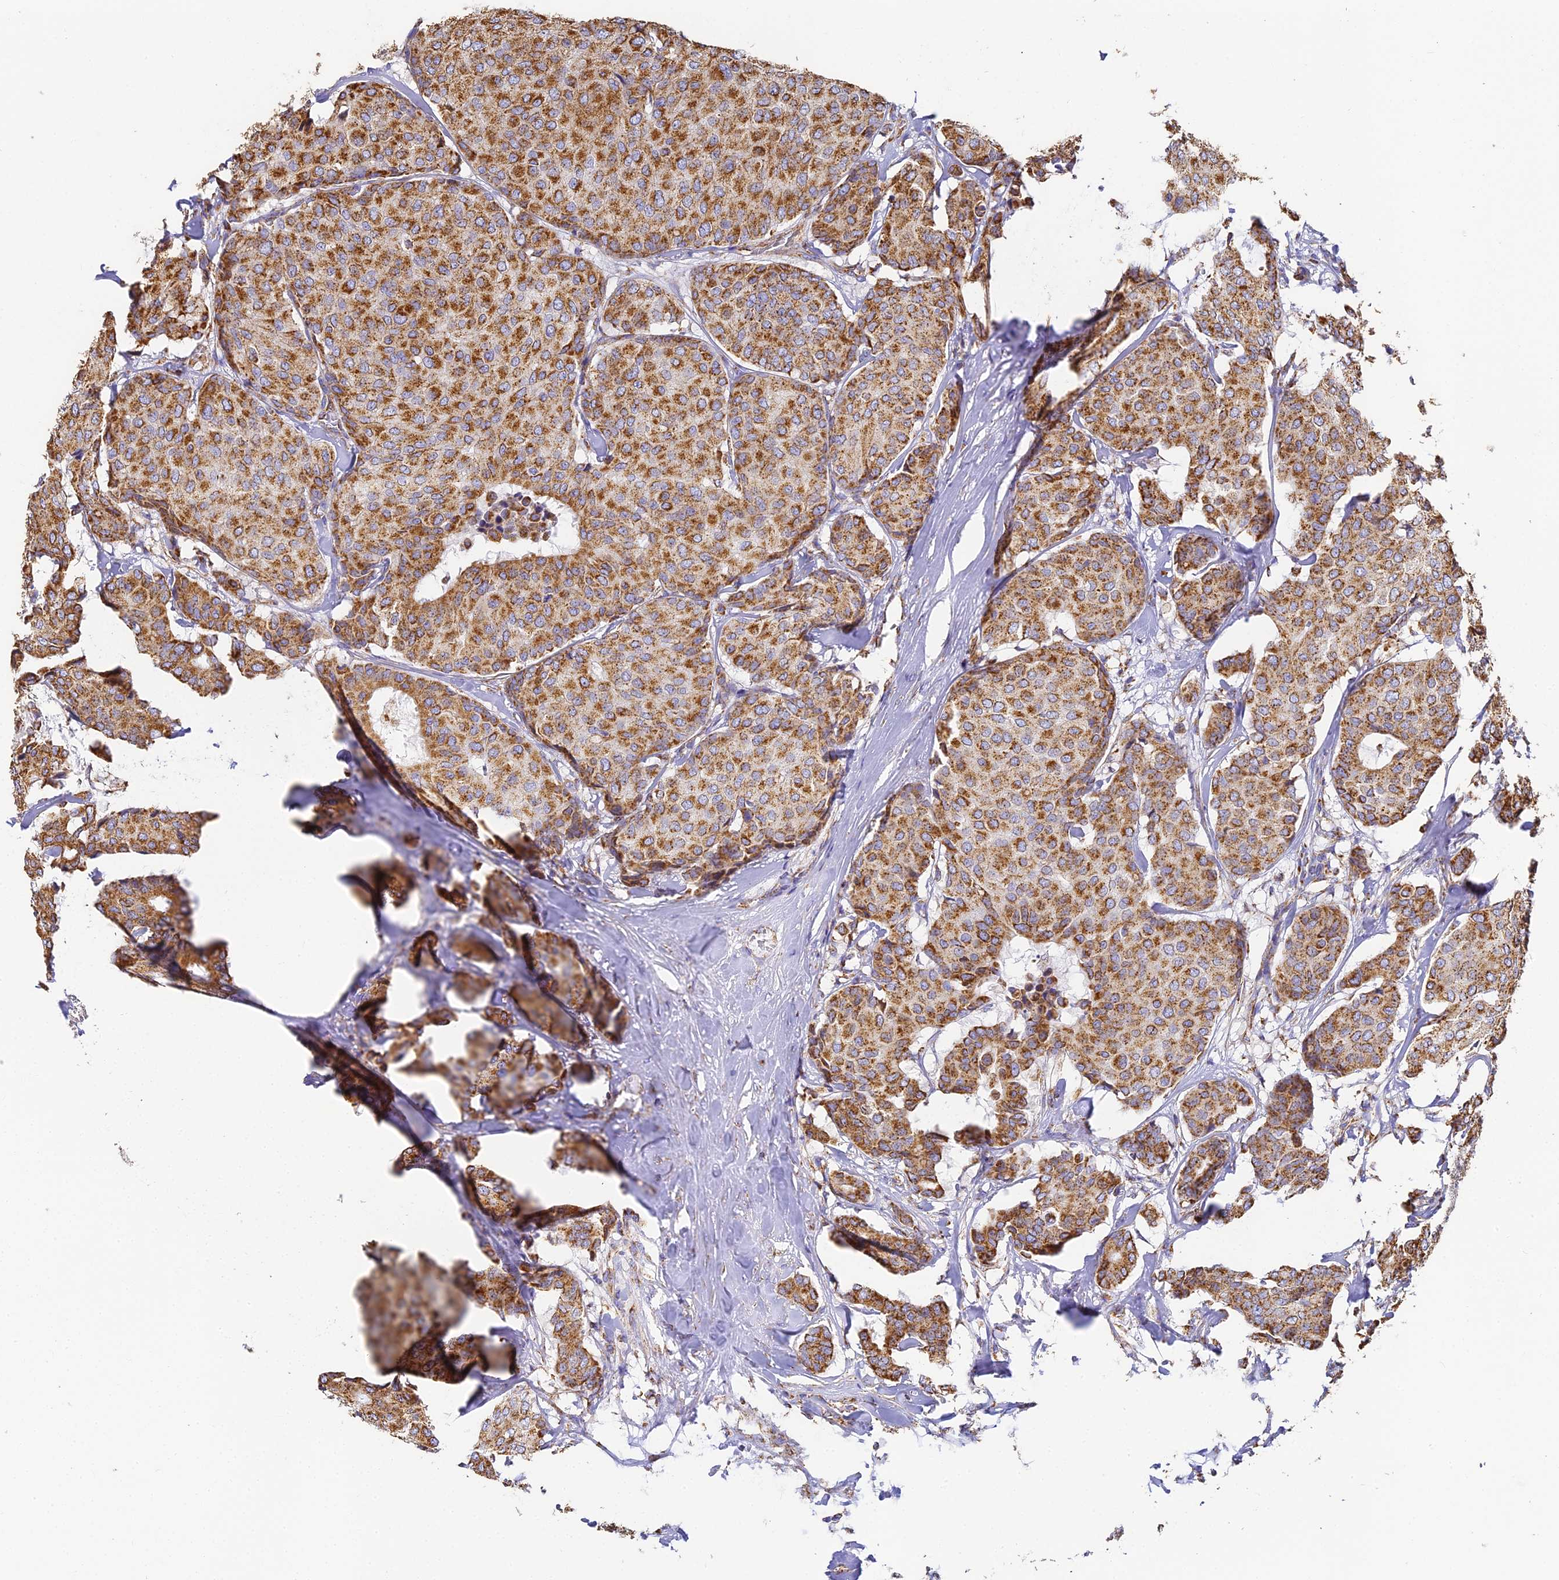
{"staining": {"intensity": "strong", "quantity": ">75%", "location": "cytoplasmic/membranous"}, "tissue": "breast cancer", "cell_type": "Tumor cells", "image_type": "cancer", "snomed": [{"axis": "morphology", "description": "Duct carcinoma"}, {"axis": "topography", "description": "Breast"}], "caption": "There is high levels of strong cytoplasmic/membranous staining in tumor cells of breast cancer (invasive ductal carcinoma), as demonstrated by immunohistochemical staining (brown color).", "gene": "COX6C", "patient": {"sex": "female", "age": 75}}